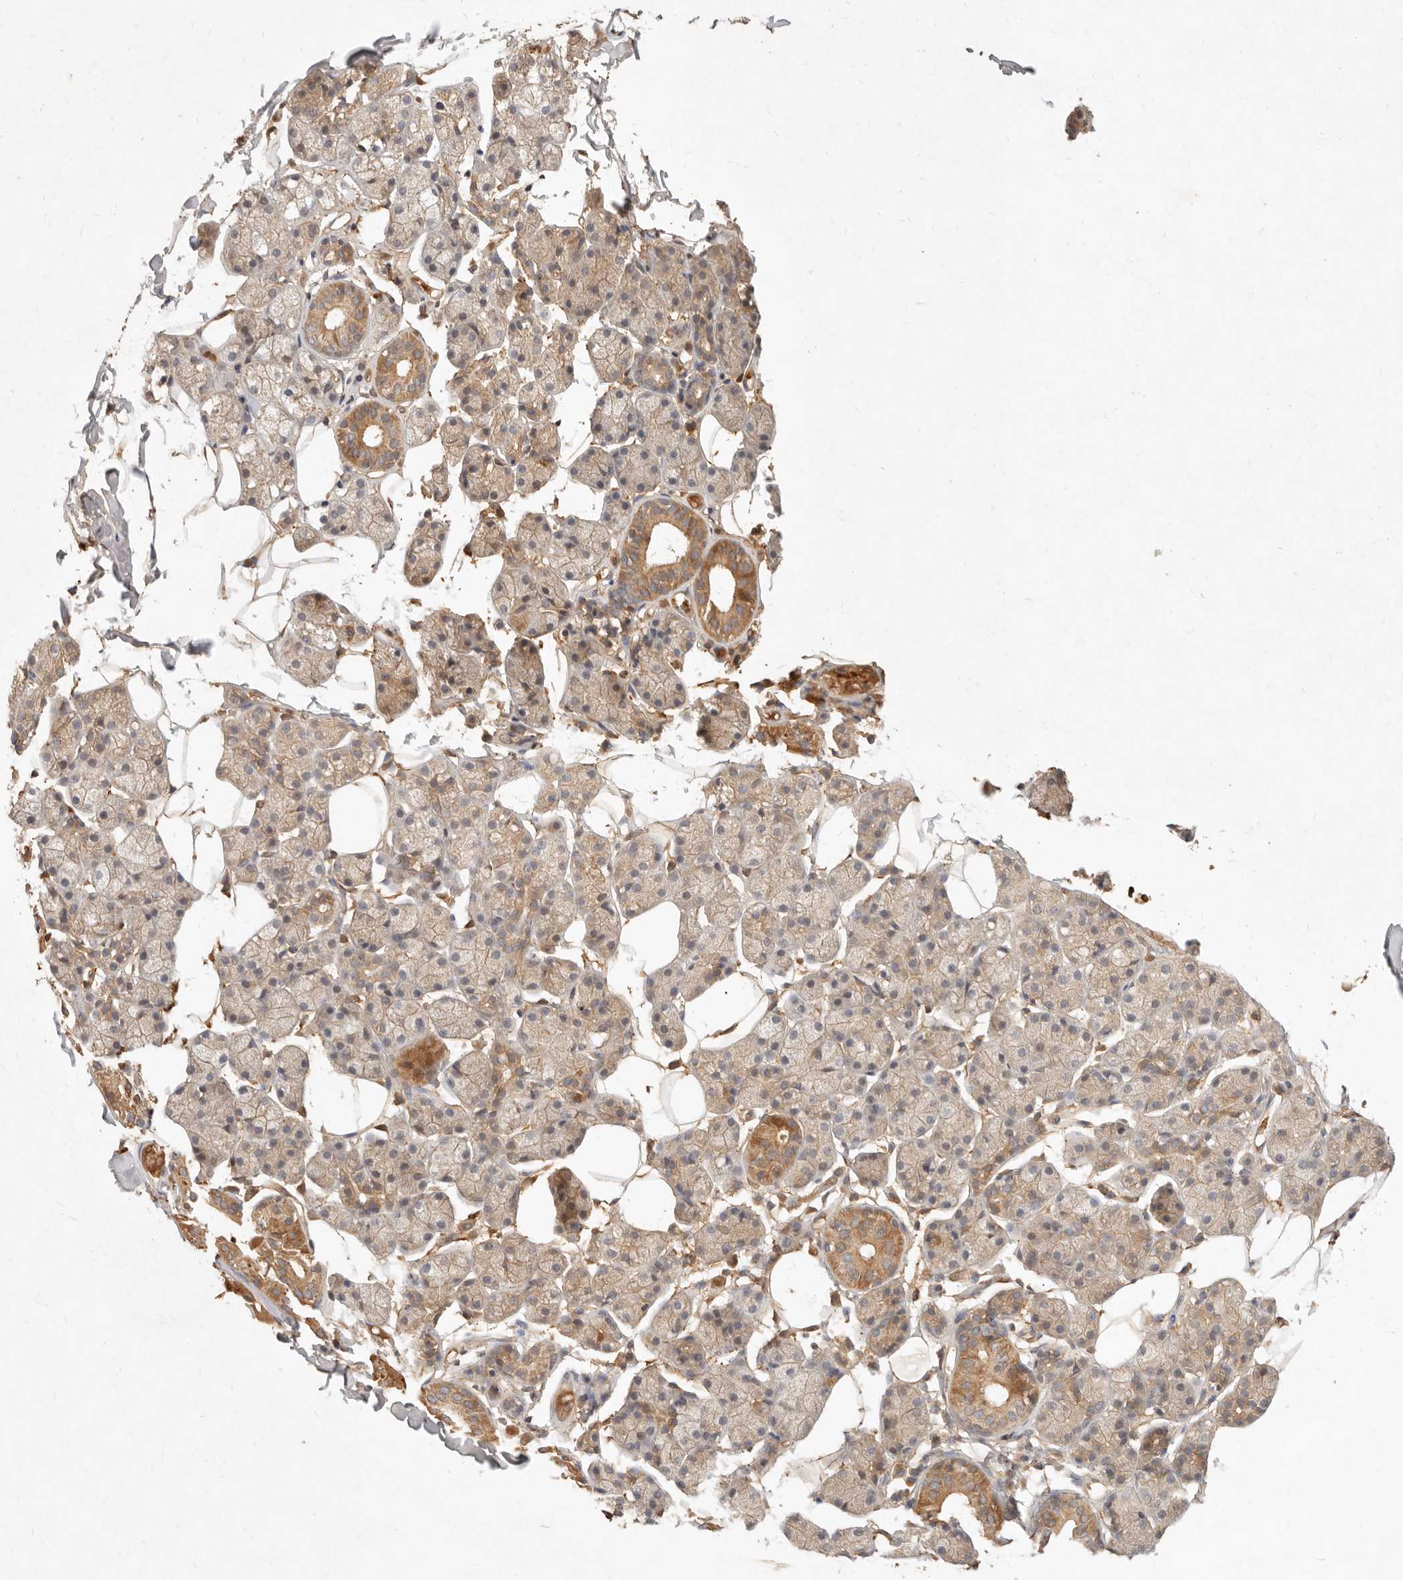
{"staining": {"intensity": "moderate", "quantity": "25%-75%", "location": "cytoplasmic/membranous"}, "tissue": "salivary gland", "cell_type": "Glandular cells", "image_type": "normal", "snomed": [{"axis": "morphology", "description": "Normal tissue, NOS"}, {"axis": "topography", "description": "Salivary gland"}], "caption": "An image of salivary gland stained for a protein demonstrates moderate cytoplasmic/membranous brown staining in glandular cells. (brown staining indicates protein expression, while blue staining denotes nuclei).", "gene": "FREM2", "patient": {"sex": "female", "age": 33}}